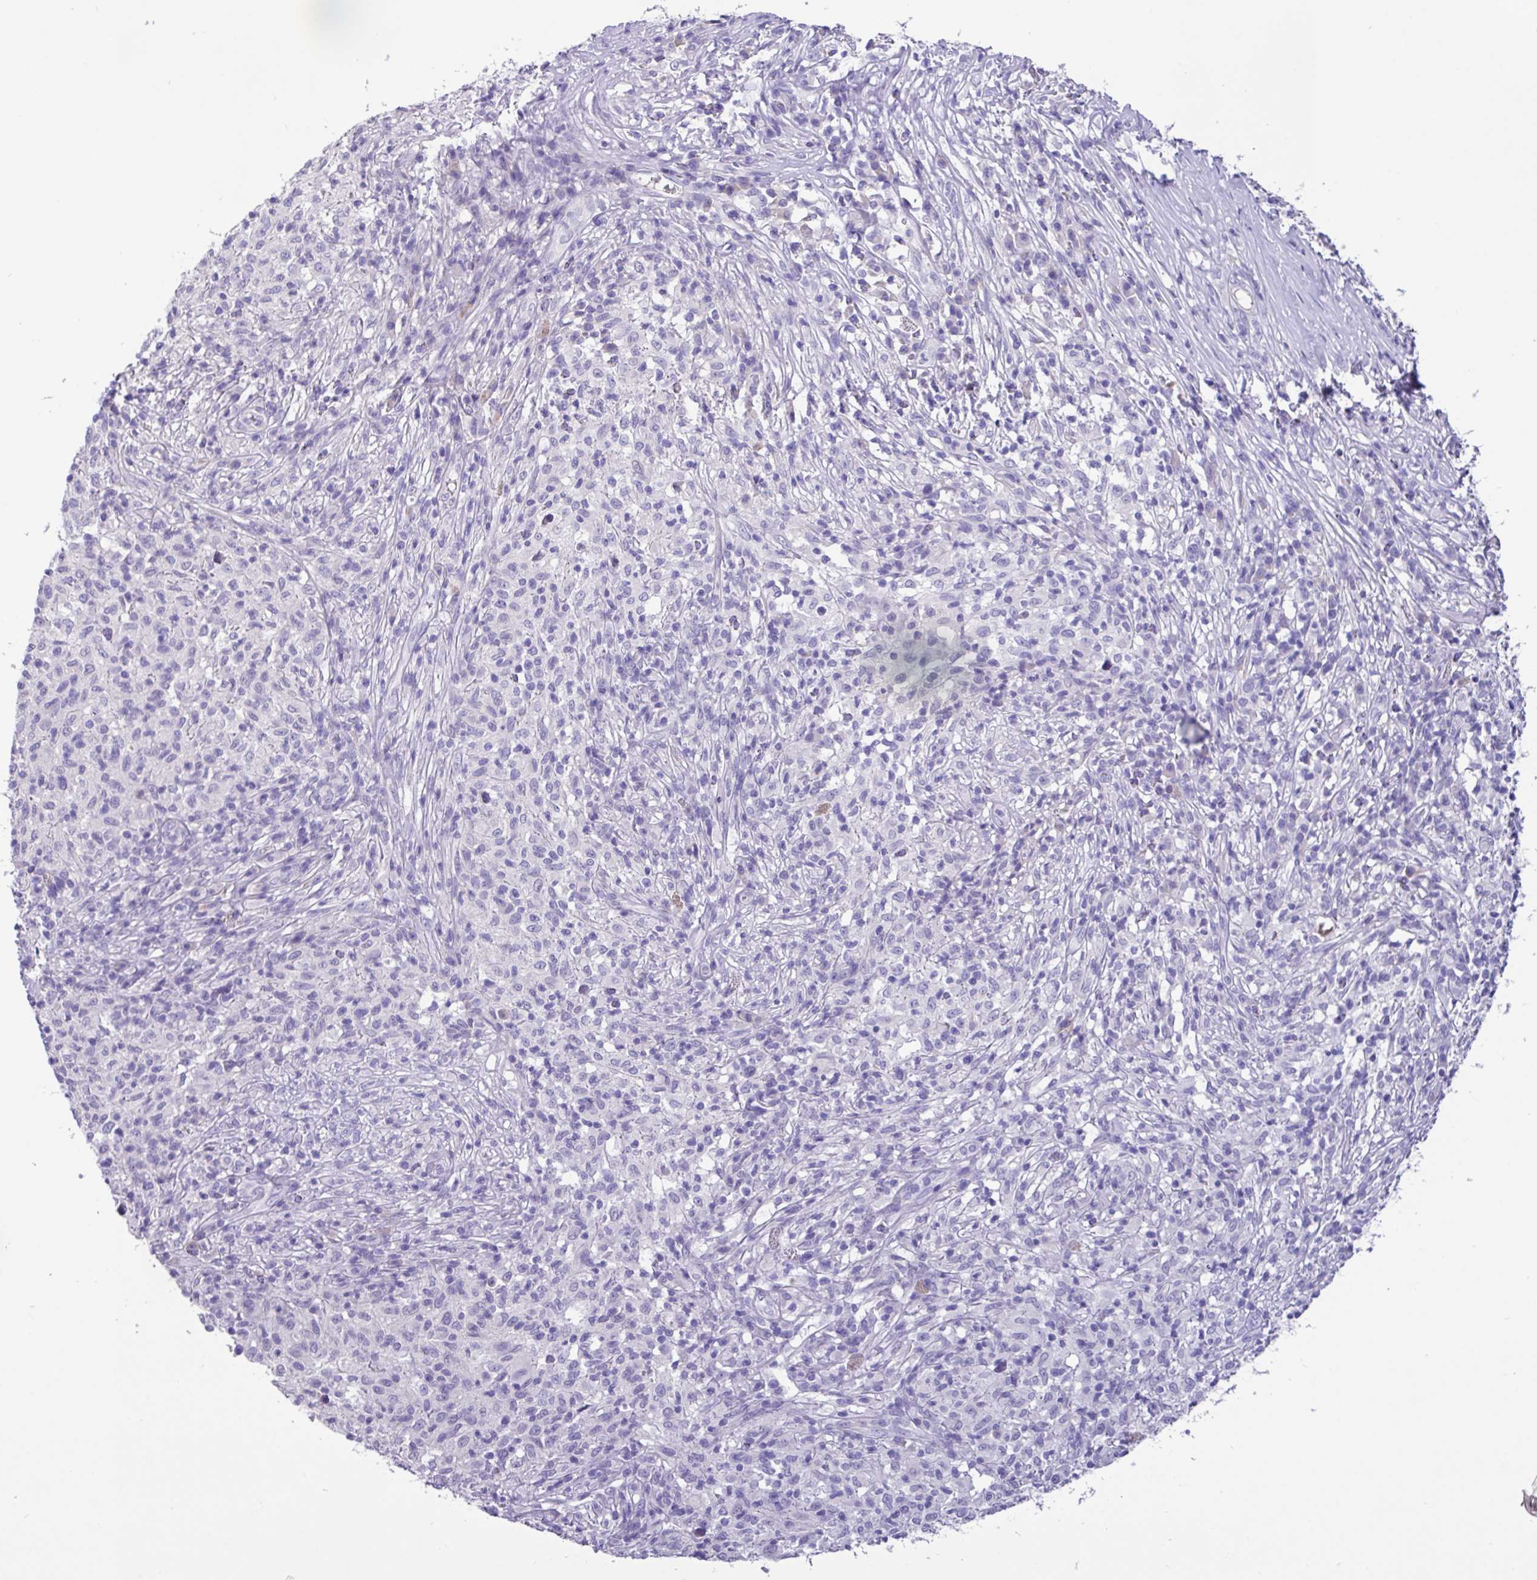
{"staining": {"intensity": "negative", "quantity": "none", "location": "none"}, "tissue": "melanoma", "cell_type": "Tumor cells", "image_type": "cancer", "snomed": [{"axis": "morphology", "description": "Malignant melanoma, NOS"}, {"axis": "topography", "description": "Skin"}], "caption": "High power microscopy image of an IHC histopathology image of malignant melanoma, revealing no significant positivity in tumor cells.", "gene": "EPCAM", "patient": {"sex": "male", "age": 66}}